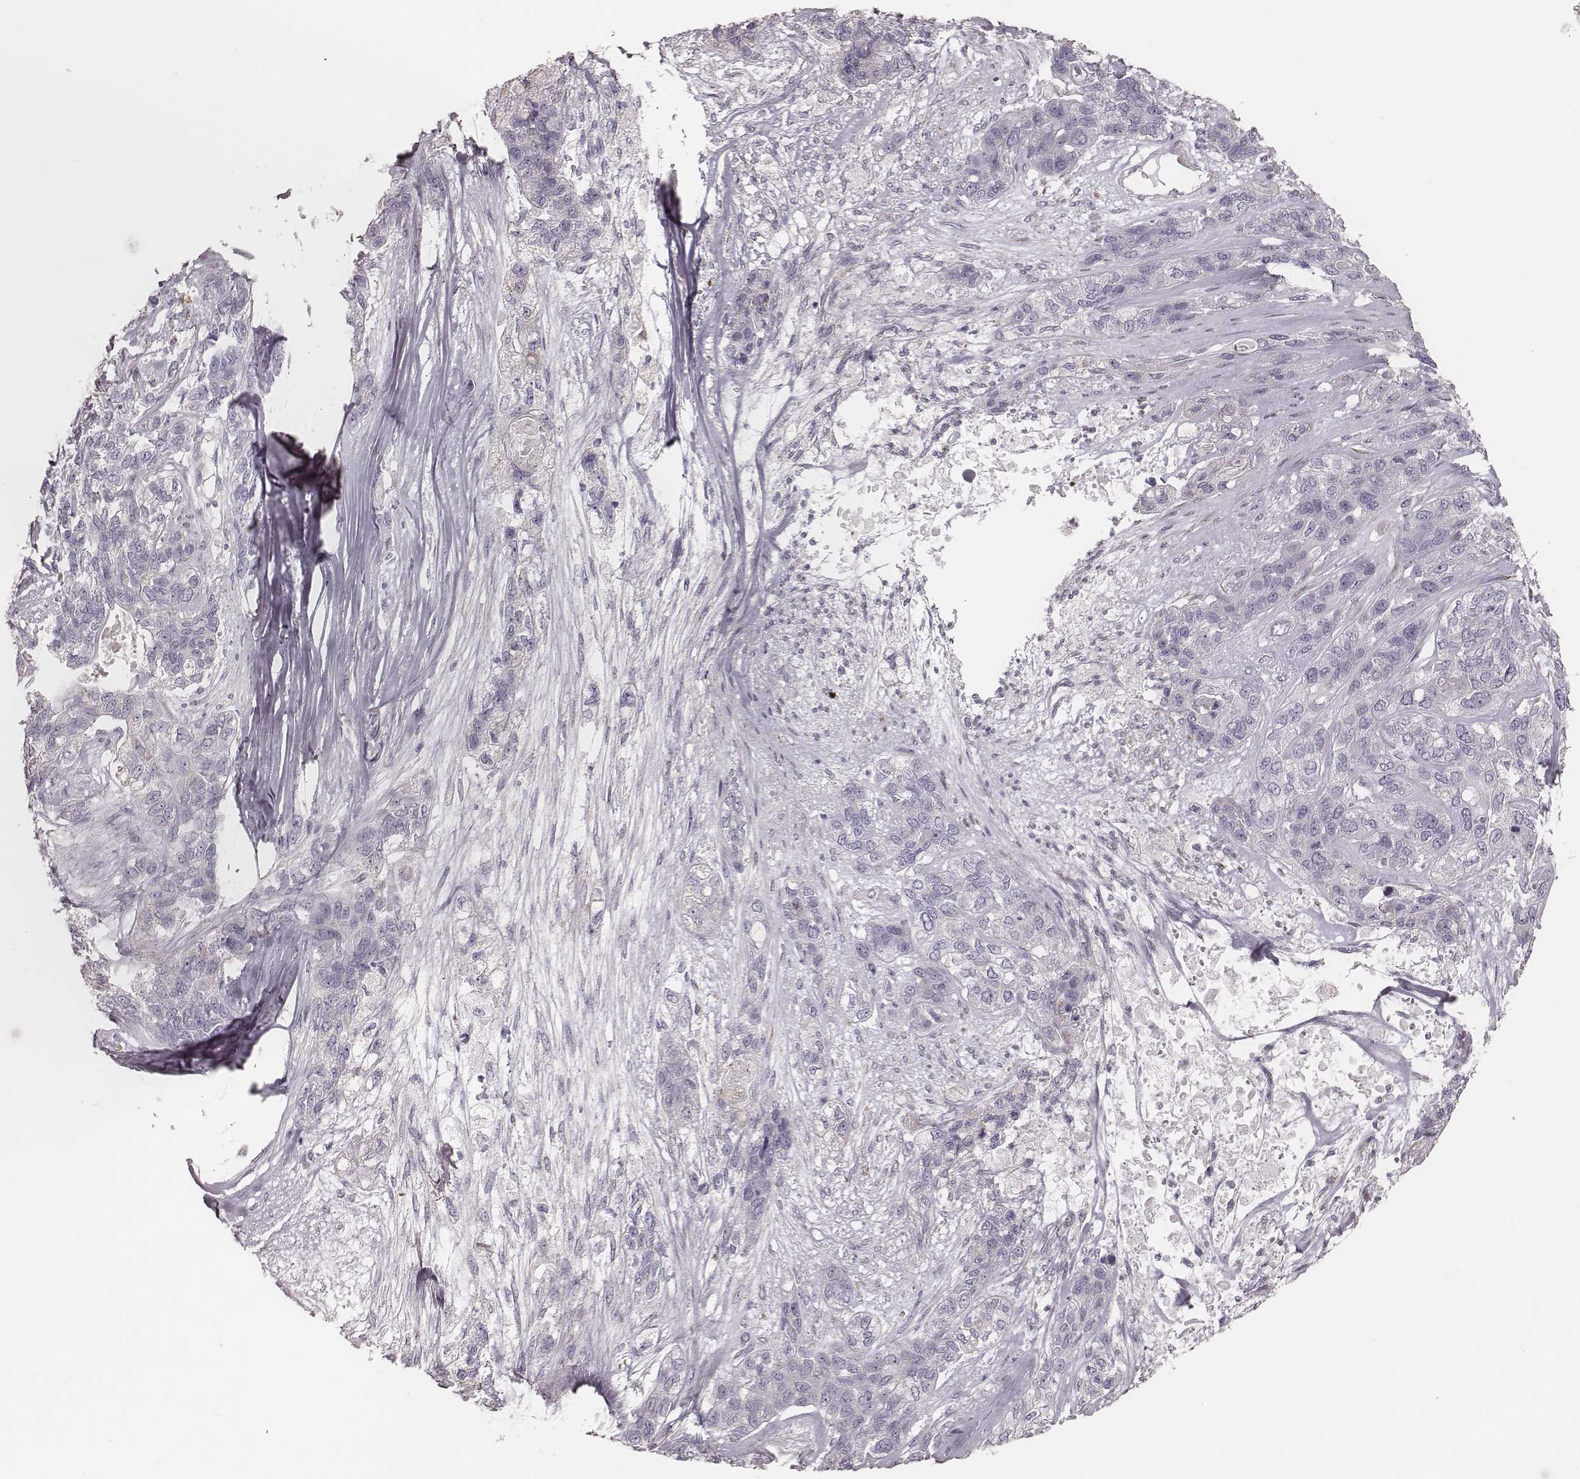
{"staining": {"intensity": "negative", "quantity": "none", "location": "none"}, "tissue": "lung cancer", "cell_type": "Tumor cells", "image_type": "cancer", "snomed": [{"axis": "morphology", "description": "Squamous cell carcinoma, NOS"}, {"axis": "topography", "description": "Lung"}], "caption": "A photomicrograph of human lung squamous cell carcinoma is negative for staining in tumor cells.", "gene": "KIF5C", "patient": {"sex": "female", "age": 70}}